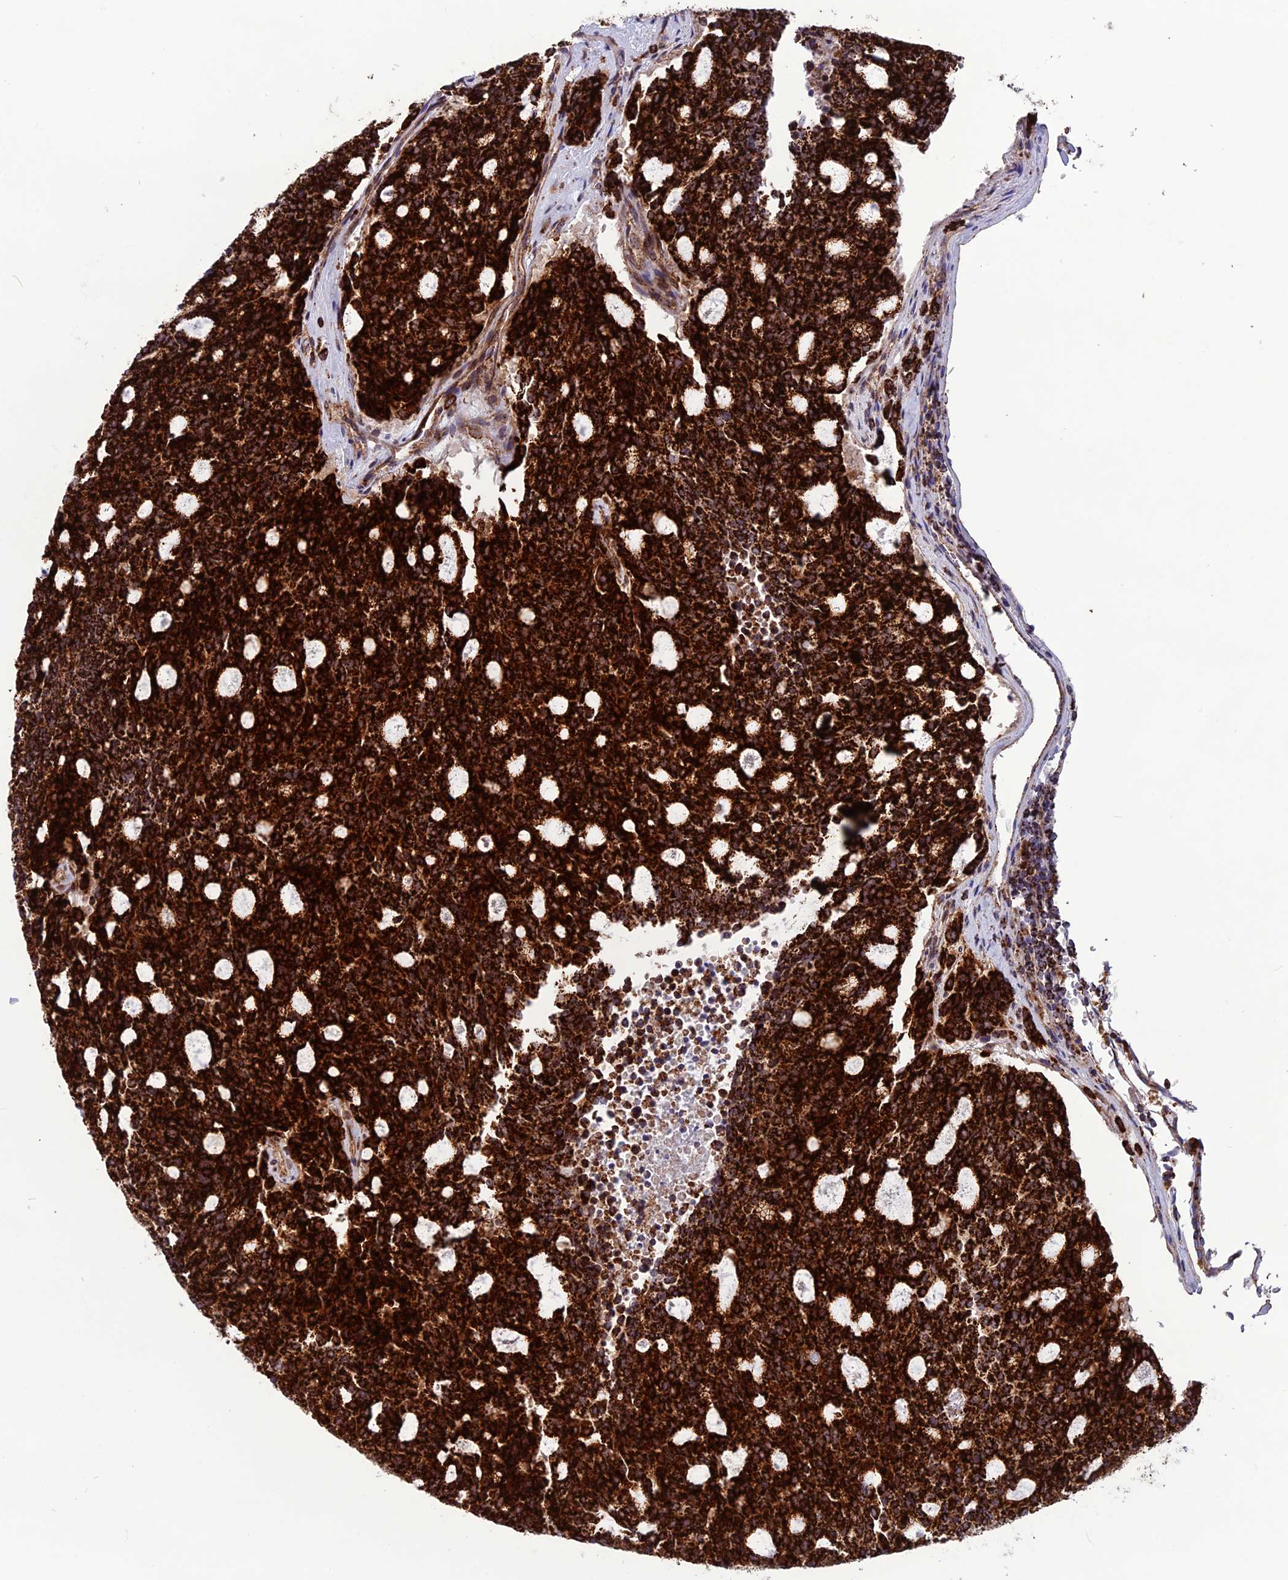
{"staining": {"intensity": "strong", "quantity": ">75%", "location": "cytoplasmic/membranous"}, "tissue": "carcinoid", "cell_type": "Tumor cells", "image_type": "cancer", "snomed": [{"axis": "morphology", "description": "Carcinoid, malignant, NOS"}, {"axis": "topography", "description": "Pancreas"}], "caption": "Immunohistochemistry image of neoplastic tissue: carcinoid (malignant) stained using IHC exhibits high levels of strong protein expression localized specifically in the cytoplasmic/membranous of tumor cells, appearing as a cytoplasmic/membranous brown color.", "gene": "MRPS18B", "patient": {"sex": "female", "age": 54}}